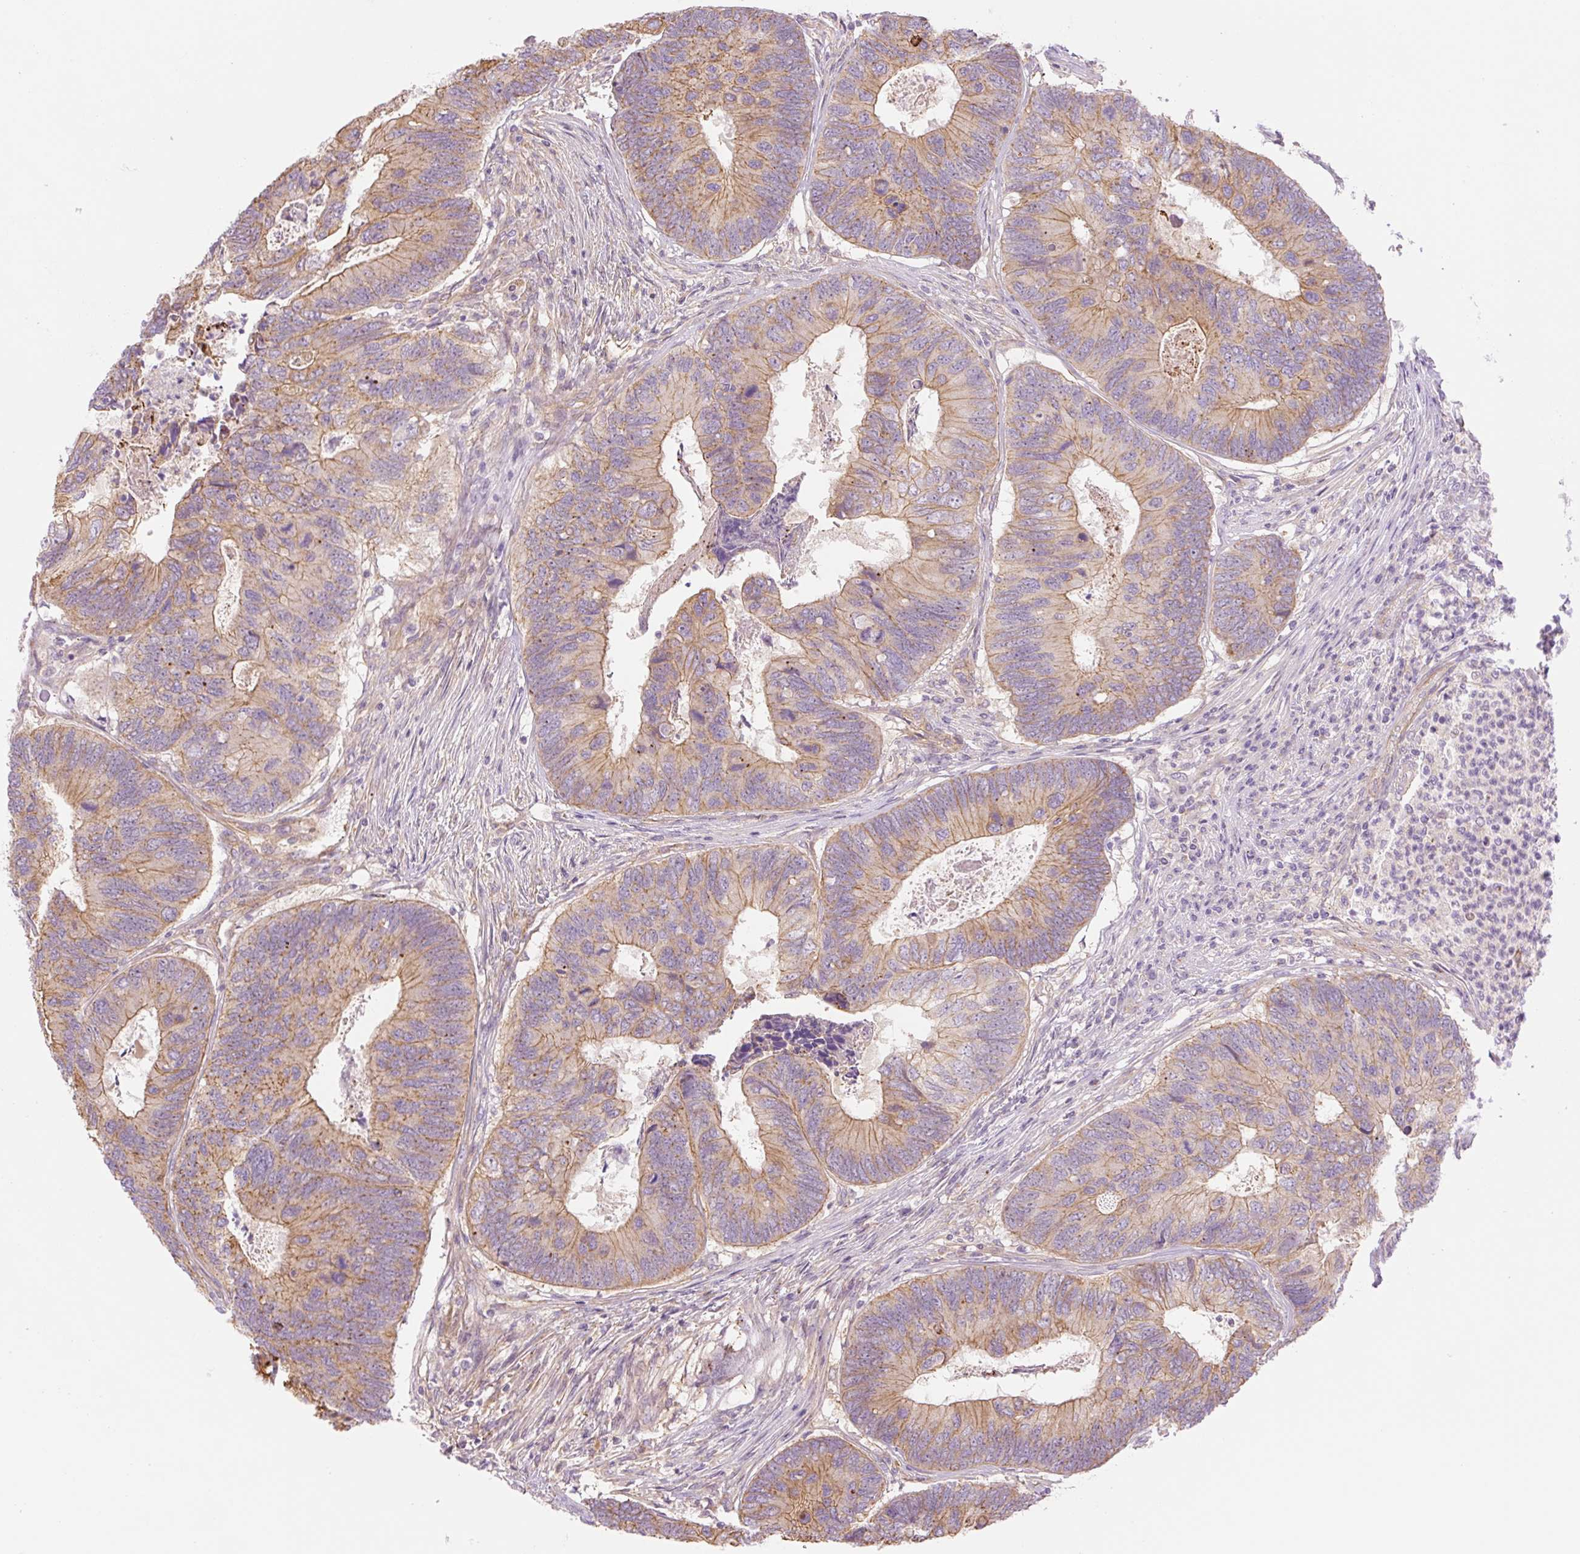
{"staining": {"intensity": "weak", "quantity": ">75%", "location": "cytoplasmic/membranous"}, "tissue": "colorectal cancer", "cell_type": "Tumor cells", "image_type": "cancer", "snomed": [{"axis": "morphology", "description": "Adenocarcinoma, NOS"}, {"axis": "topography", "description": "Colon"}], "caption": "Protein staining shows weak cytoplasmic/membranous staining in approximately >75% of tumor cells in adenocarcinoma (colorectal). Using DAB (brown) and hematoxylin (blue) stains, captured at high magnification using brightfield microscopy.", "gene": "NLRP5", "patient": {"sex": "female", "age": 67}}